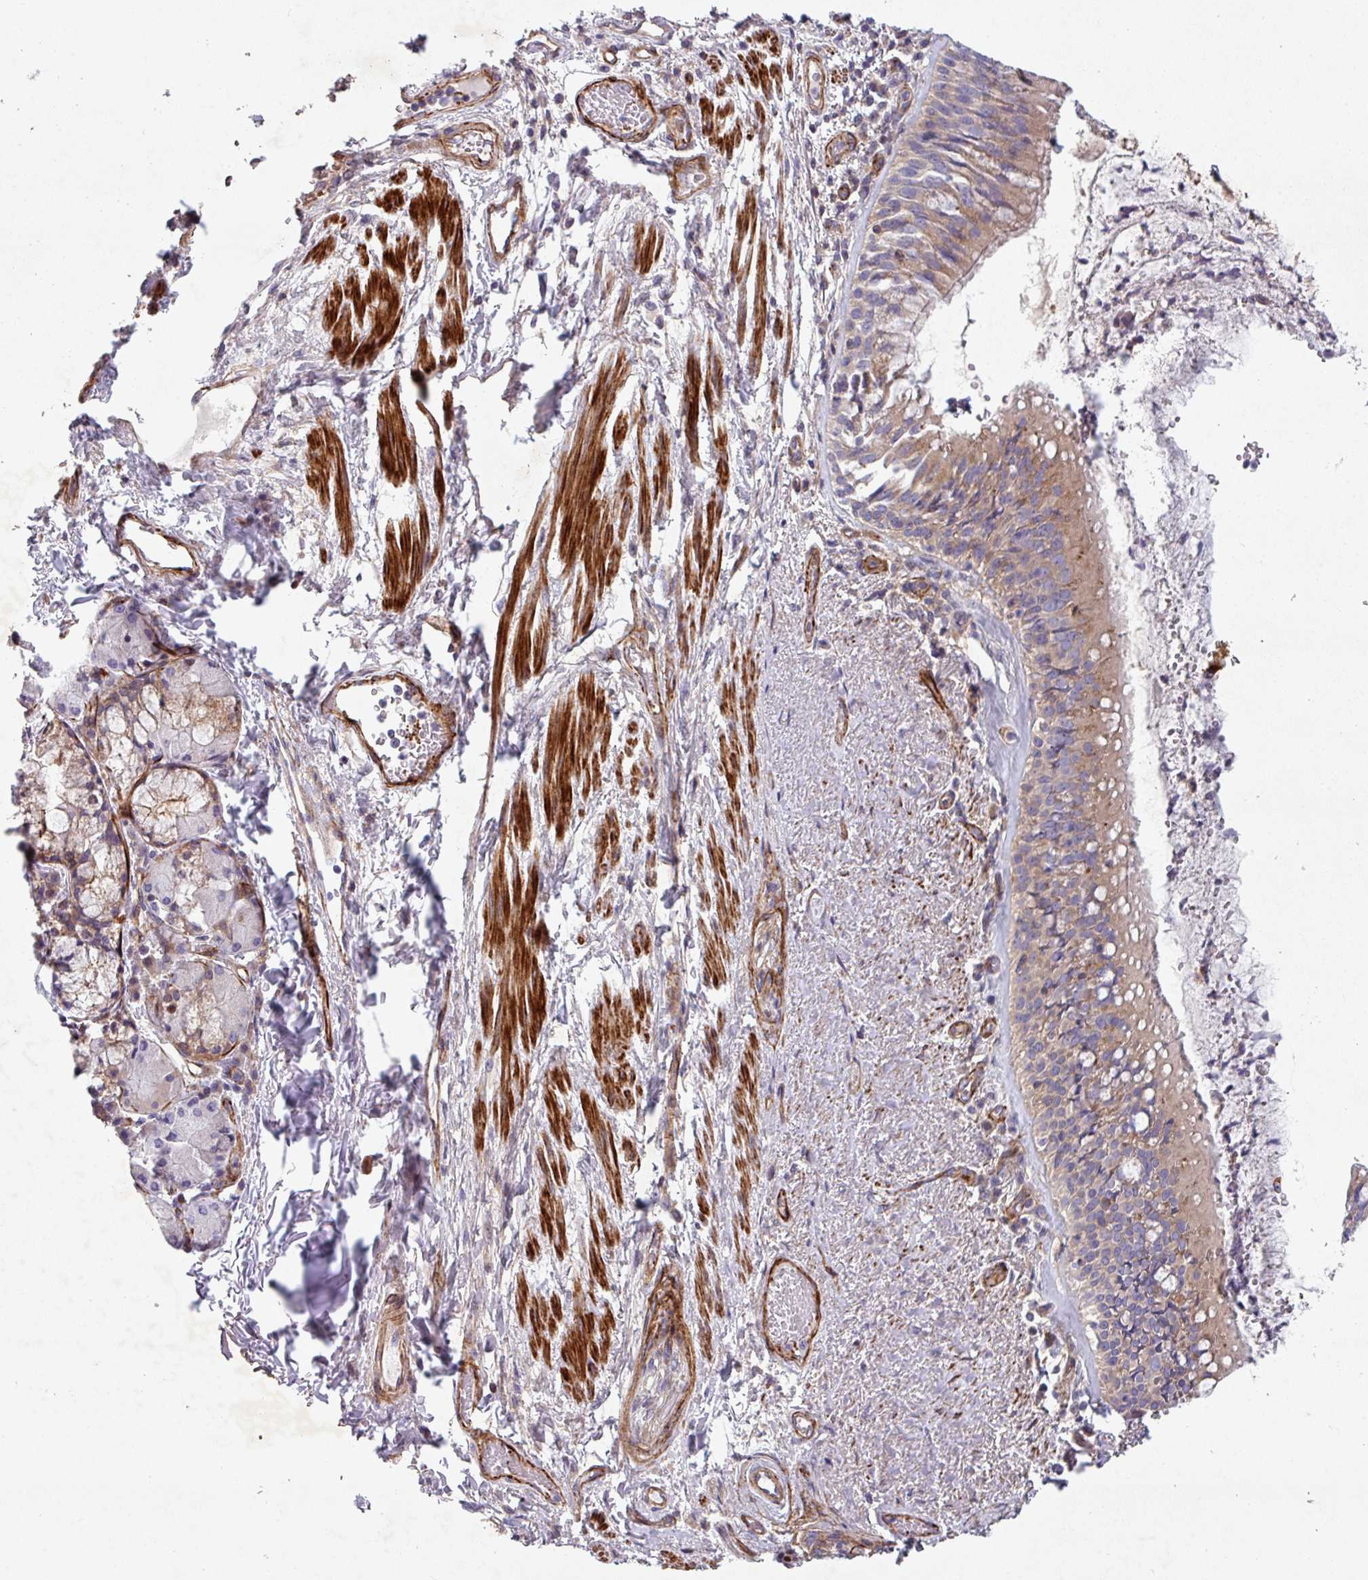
{"staining": {"intensity": "weak", "quantity": "25%-75%", "location": "cytoplasmic/membranous"}, "tissue": "bronchus", "cell_type": "Respiratory epithelial cells", "image_type": "normal", "snomed": [{"axis": "morphology", "description": "Normal tissue, NOS"}, {"axis": "topography", "description": "Cartilage tissue"}, {"axis": "topography", "description": "Bronchus"}], "caption": "A high-resolution micrograph shows immunohistochemistry (IHC) staining of benign bronchus, which reveals weak cytoplasmic/membranous staining in about 25%-75% of respiratory epithelial cells.", "gene": "ATP2C2", "patient": {"sex": "male", "age": 63}}